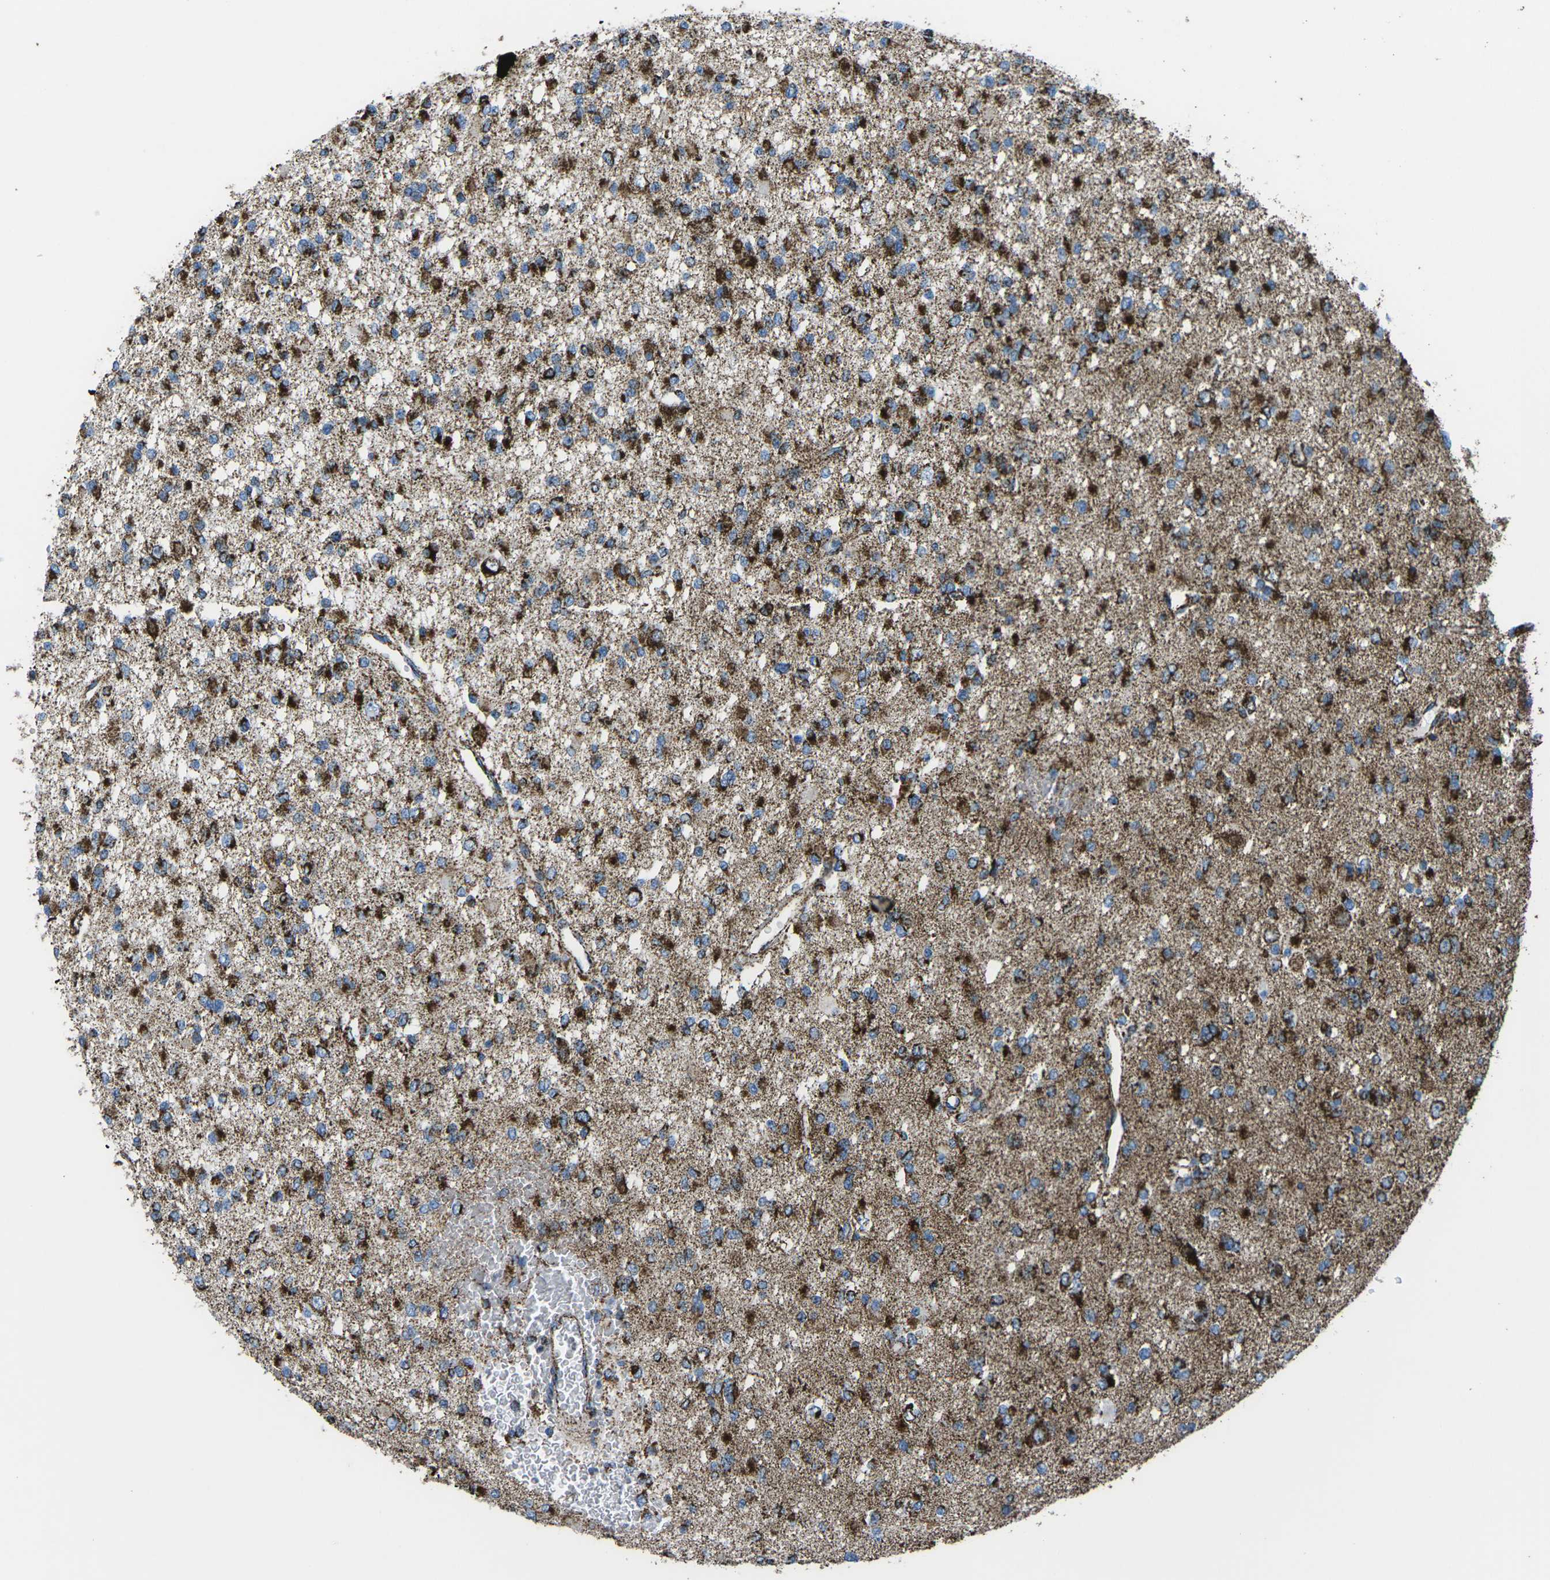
{"staining": {"intensity": "strong", "quantity": ">75%", "location": "cytoplasmic/membranous"}, "tissue": "glioma", "cell_type": "Tumor cells", "image_type": "cancer", "snomed": [{"axis": "morphology", "description": "Glioma, malignant, Low grade"}, {"axis": "topography", "description": "Brain"}], "caption": "Immunohistochemical staining of malignant low-grade glioma displays high levels of strong cytoplasmic/membranous positivity in about >75% of tumor cells.", "gene": "MT-CO2", "patient": {"sex": "female", "age": 22}}